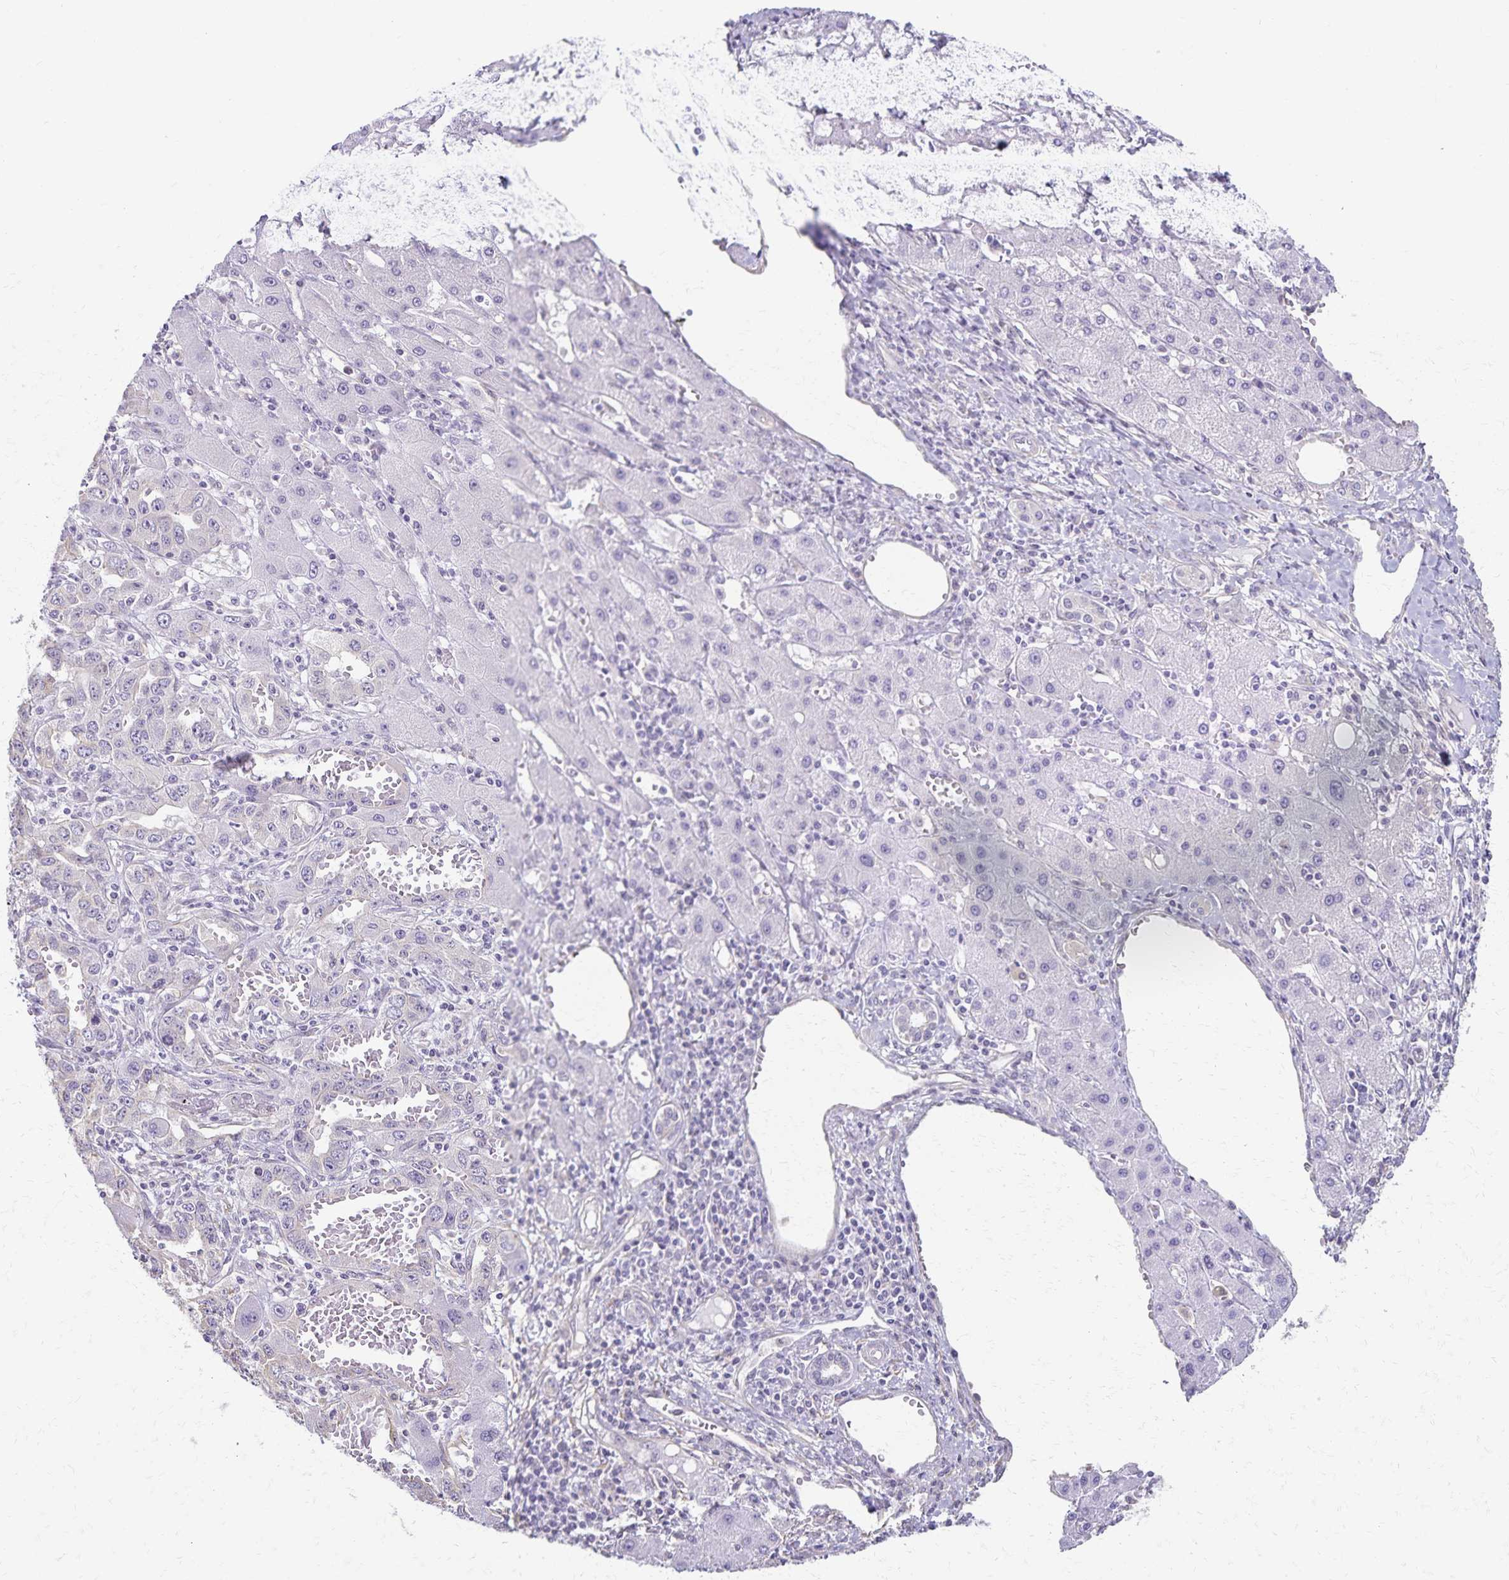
{"staining": {"intensity": "negative", "quantity": "none", "location": "none"}, "tissue": "liver cancer", "cell_type": "Tumor cells", "image_type": "cancer", "snomed": [{"axis": "morphology", "description": "Cholangiocarcinoma"}, {"axis": "topography", "description": "Liver"}], "caption": "This histopathology image is of liver cancer stained with IHC to label a protein in brown with the nuclei are counter-stained blue. There is no expression in tumor cells.", "gene": "KISS1", "patient": {"sex": "male", "age": 59}}